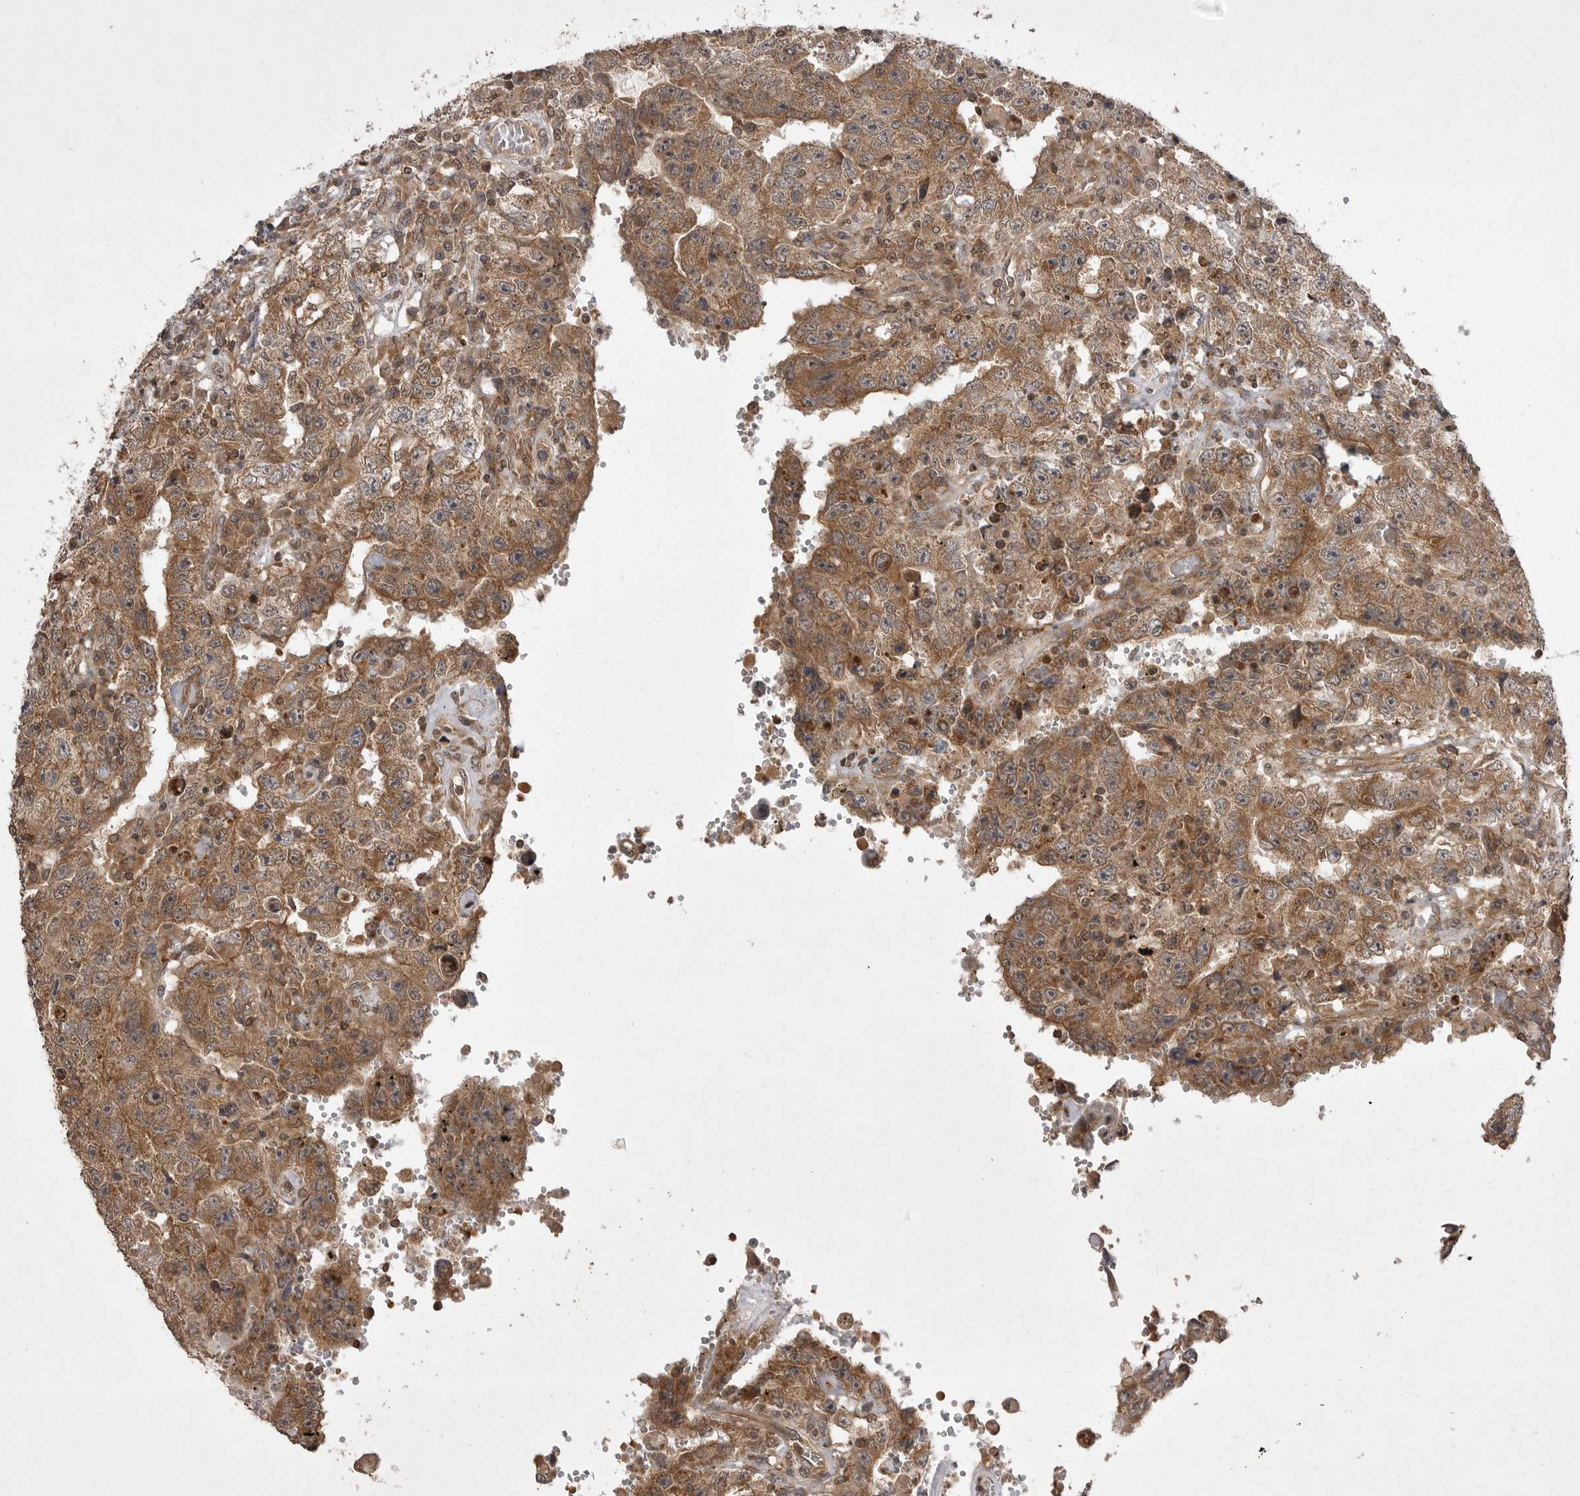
{"staining": {"intensity": "moderate", "quantity": ">75%", "location": "cytoplasmic/membranous"}, "tissue": "testis cancer", "cell_type": "Tumor cells", "image_type": "cancer", "snomed": [{"axis": "morphology", "description": "Carcinoma, Embryonal, NOS"}, {"axis": "topography", "description": "Testis"}], "caption": "A photomicrograph of human testis cancer stained for a protein exhibits moderate cytoplasmic/membranous brown staining in tumor cells.", "gene": "STK24", "patient": {"sex": "male", "age": 26}}